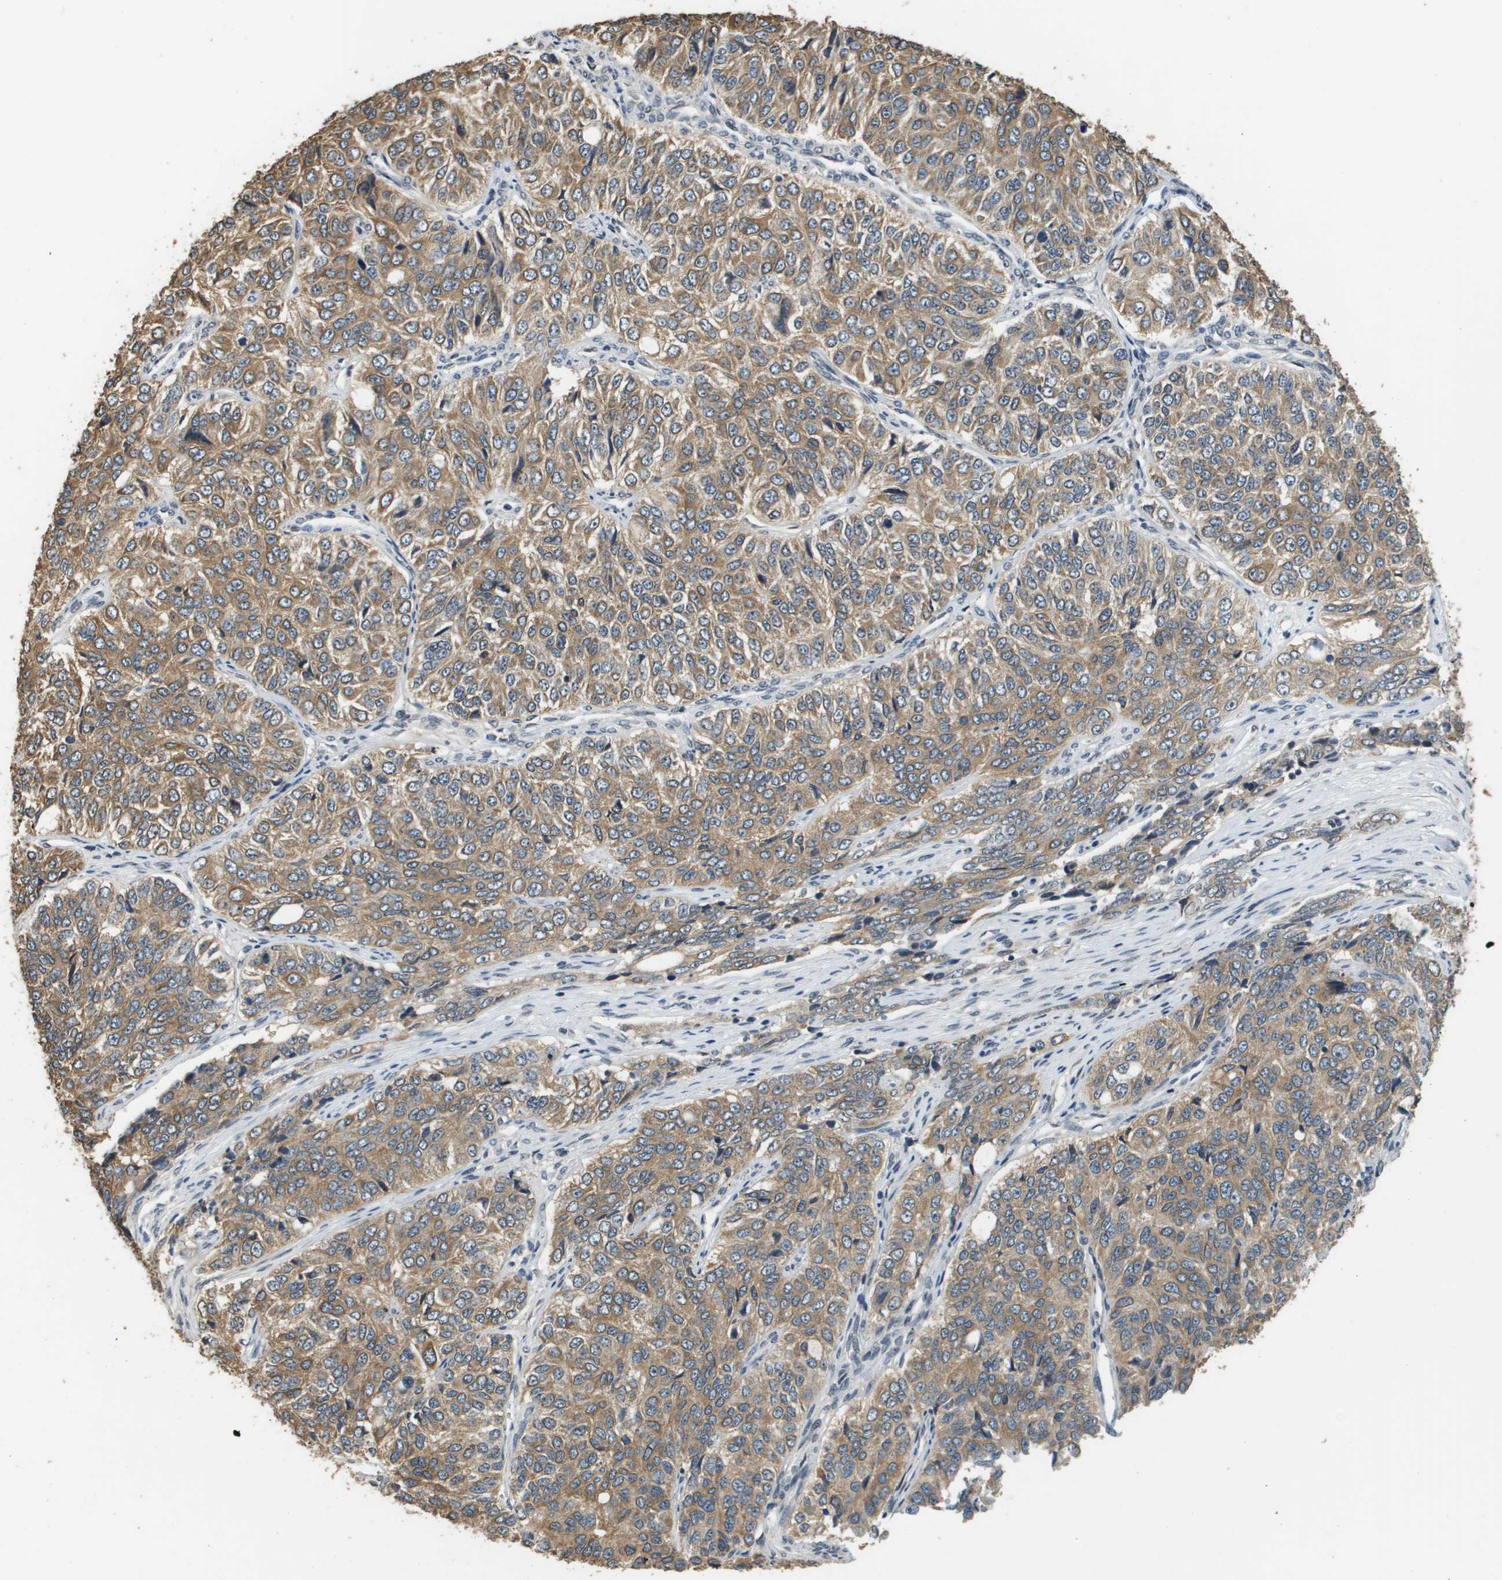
{"staining": {"intensity": "moderate", "quantity": ">75%", "location": "cytoplasmic/membranous"}, "tissue": "ovarian cancer", "cell_type": "Tumor cells", "image_type": "cancer", "snomed": [{"axis": "morphology", "description": "Carcinoma, endometroid"}, {"axis": "topography", "description": "Ovary"}], "caption": "DAB immunohistochemical staining of ovarian cancer reveals moderate cytoplasmic/membranous protein positivity in about >75% of tumor cells.", "gene": "FANCC", "patient": {"sex": "female", "age": 51}}